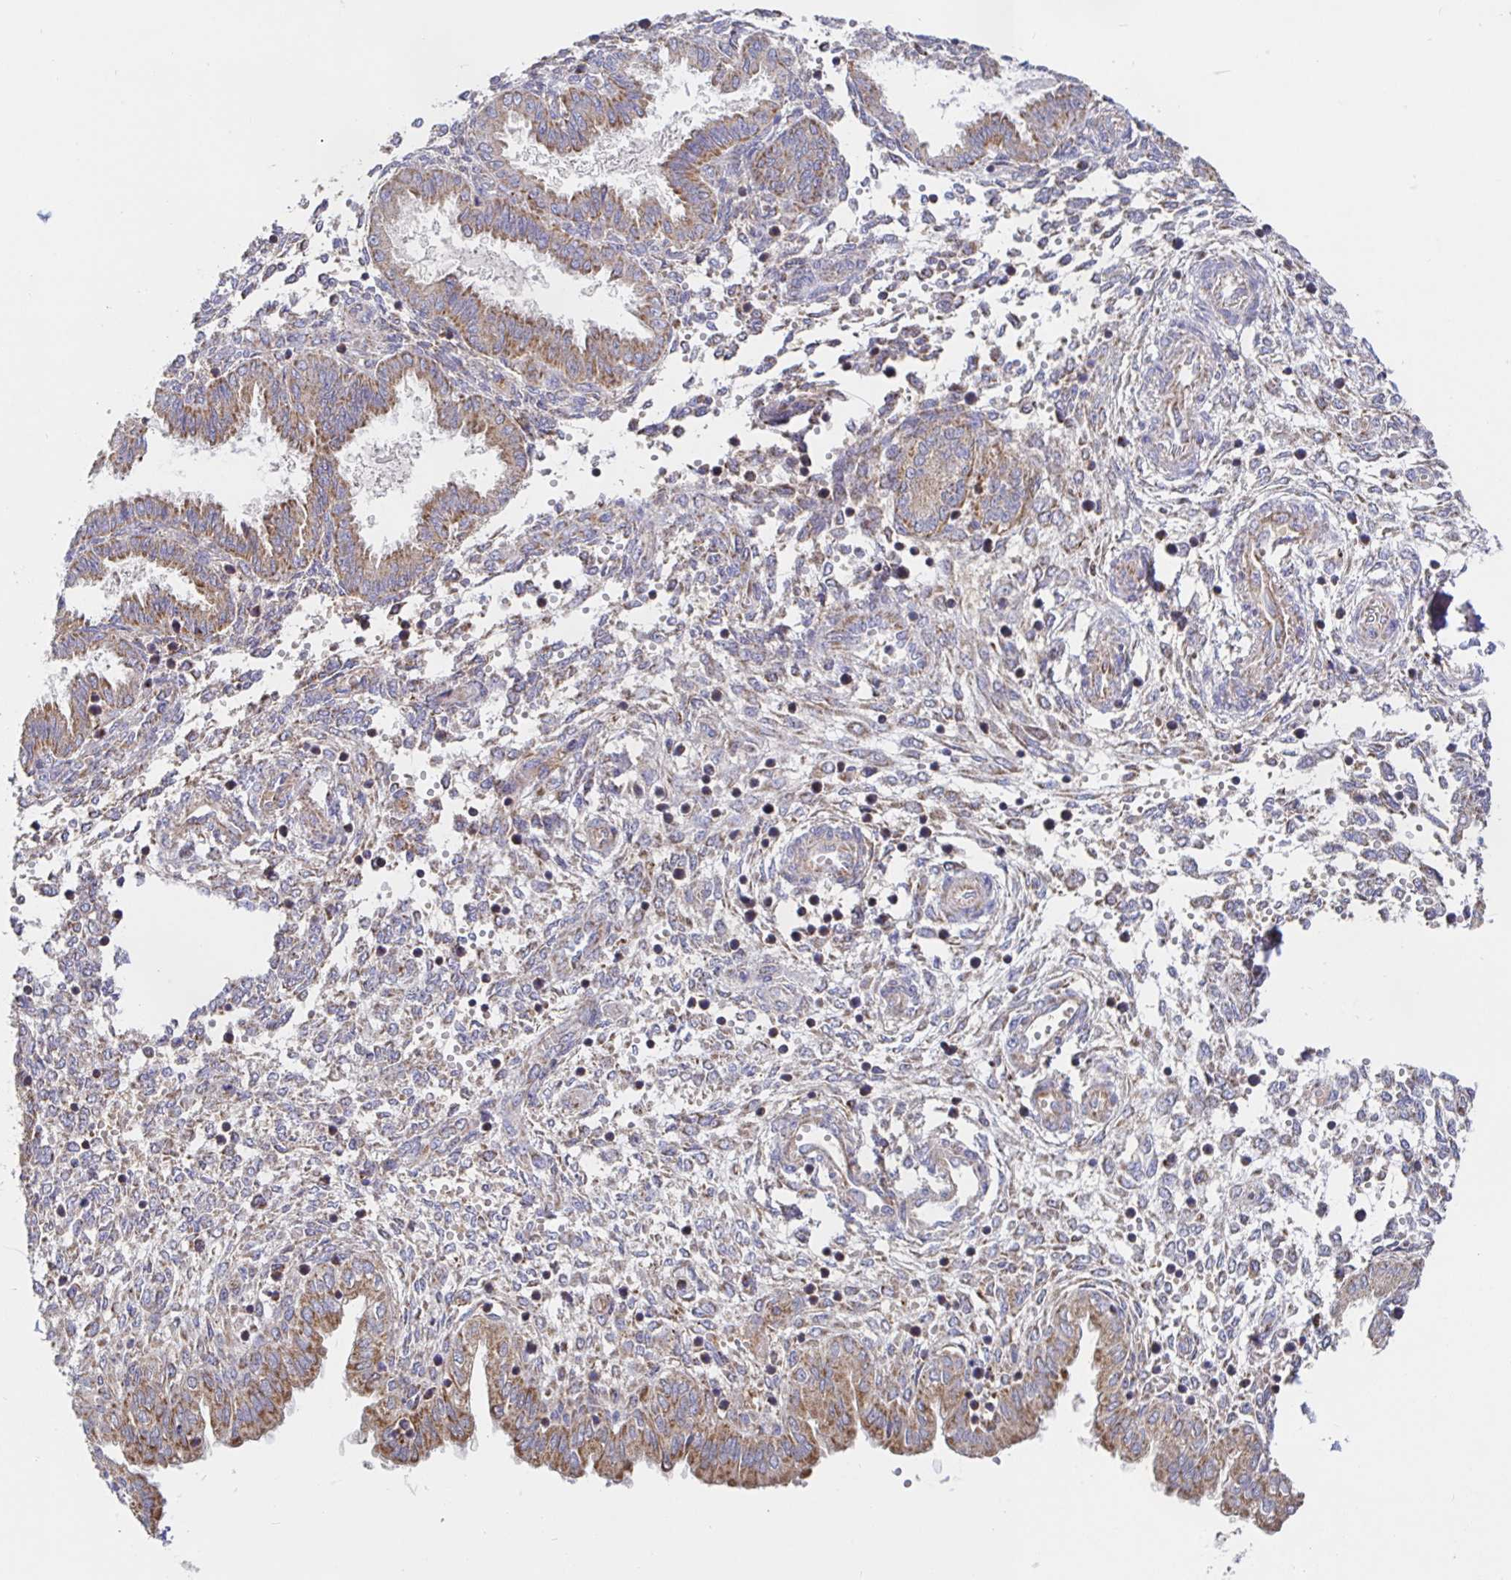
{"staining": {"intensity": "weak", "quantity": "25%-75%", "location": "cytoplasmic/membranous"}, "tissue": "endometrium", "cell_type": "Cells in endometrial stroma", "image_type": "normal", "snomed": [{"axis": "morphology", "description": "Normal tissue, NOS"}, {"axis": "topography", "description": "Endometrium"}], "caption": "Immunohistochemistry (IHC) staining of benign endometrium, which reveals low levels of weak cytoplasmic/membranous staining in approximately 25%-75% of cells in endometrial stroma indicating weak cytoplasmic/membranous protein expression. The staining was performed using DAB (3,3'-diaminobenzidine) (brown) for protein detection and nuclei were counterstained in hematoxylin (blue).", "gene": "PRDX3", "patient": {"sex": "female", "age": 33}}